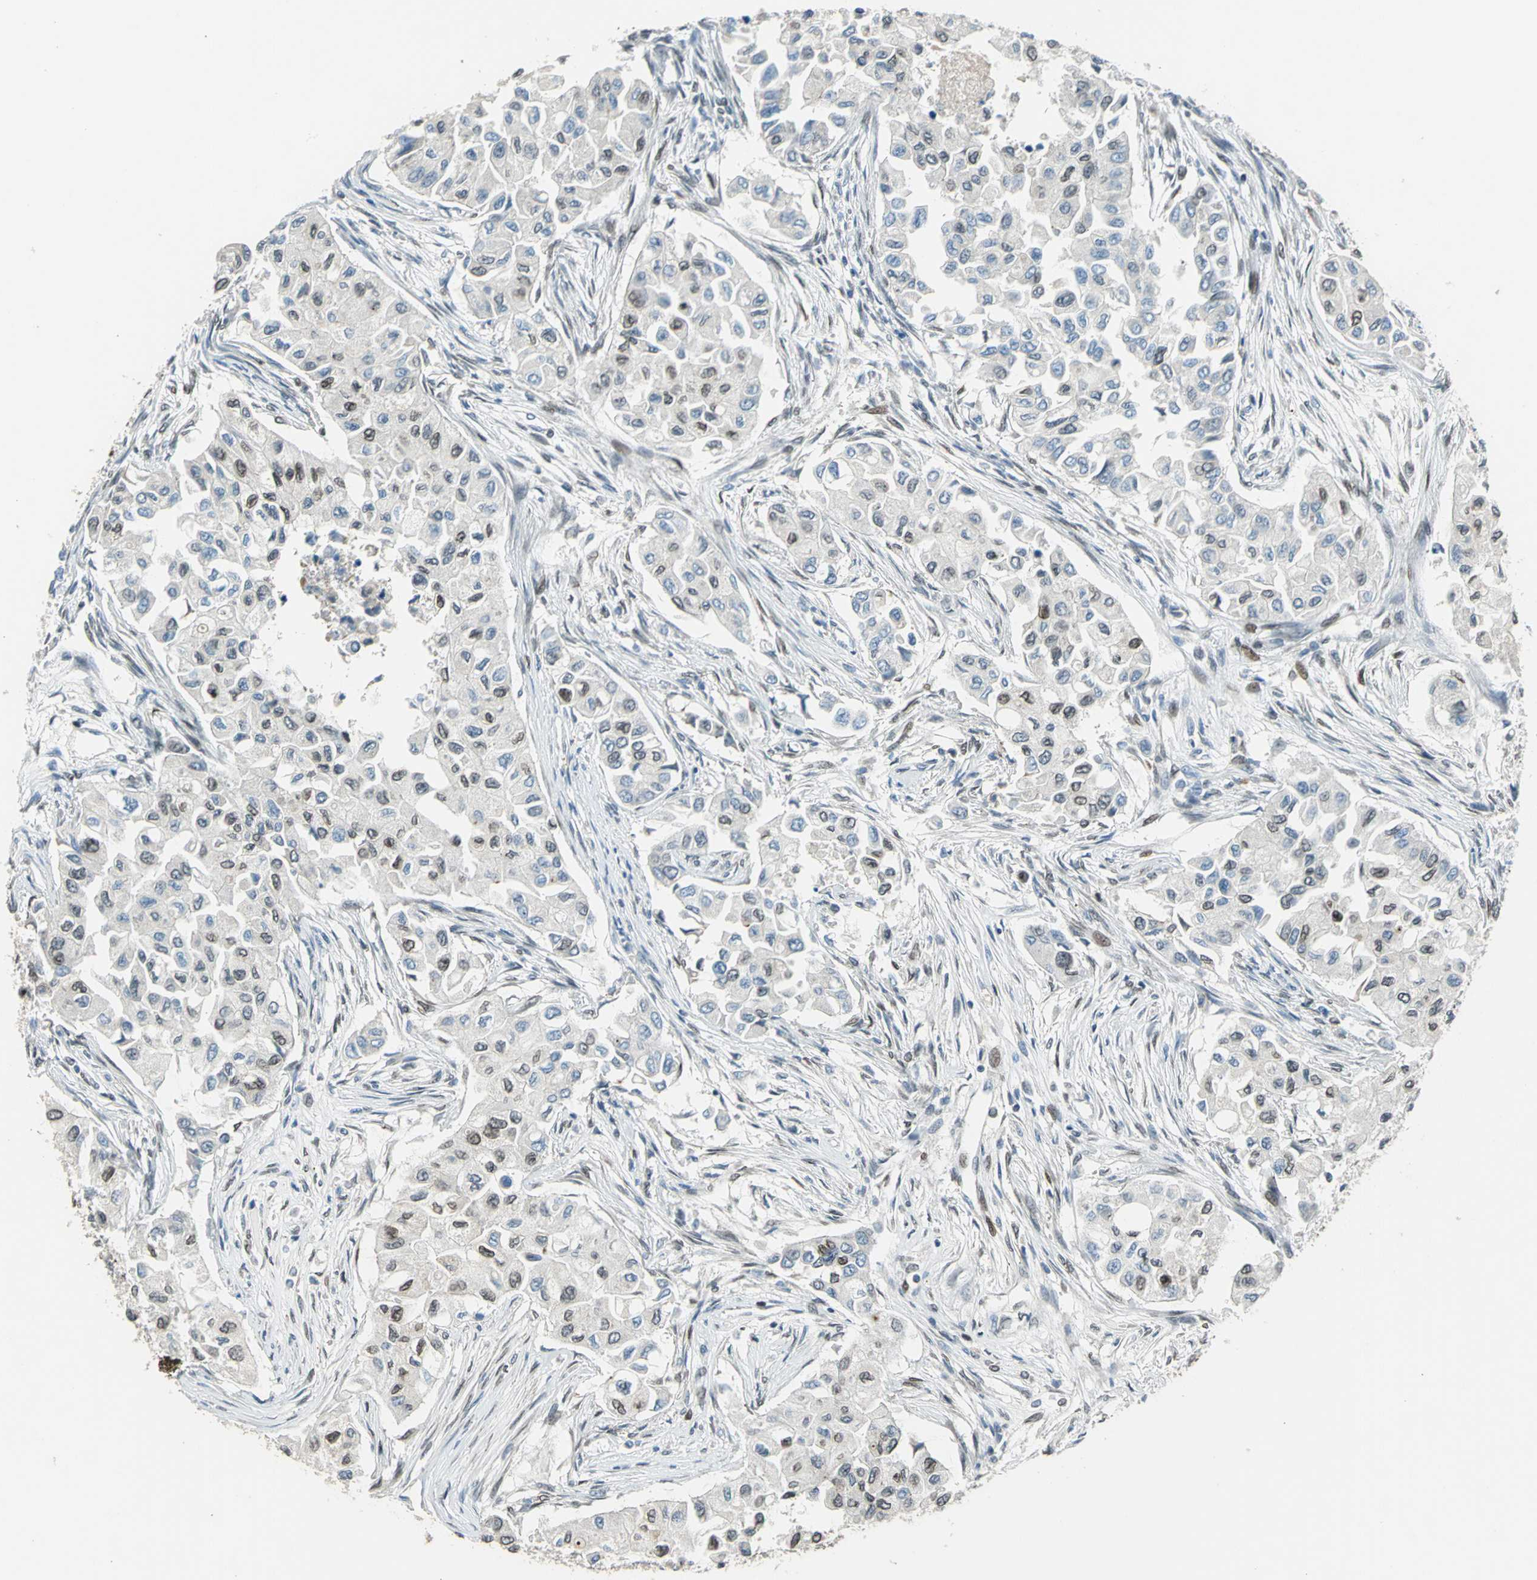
{"staining": {"intensity": "moderate", "quantity": "25%-75%", "location": "cytoplasmic/membranous,nuclear"}, "tissue": "breast cancer", "cell_type": "Tumor cells", "image_type": "cancer", "snomed": [{"axis": "morphology", "description": "Normal tissue, NOS"}, {"axis": "morphology", "description": "Duct carcinoma"}, {"axis": "topography", "description": "Breast"}], "caption": "Immunohistochemistry (IHC) staining of breast invasive ductal carcinoma, which reveals medium levels of moderate cytoplasmic/membranous and nuclear staining in about 25%-75% of tumor cells indicating moderate cytoplasmic/membranous and nuclear protein expression. The staining was performed using DAB (3,3'-diaminobenzidine) (brown) for protein detection and nuclei were counterstained in hematoxylin (blue).", "gene": "BRIP1", "patient": {"sex": "female", "age": 49}}